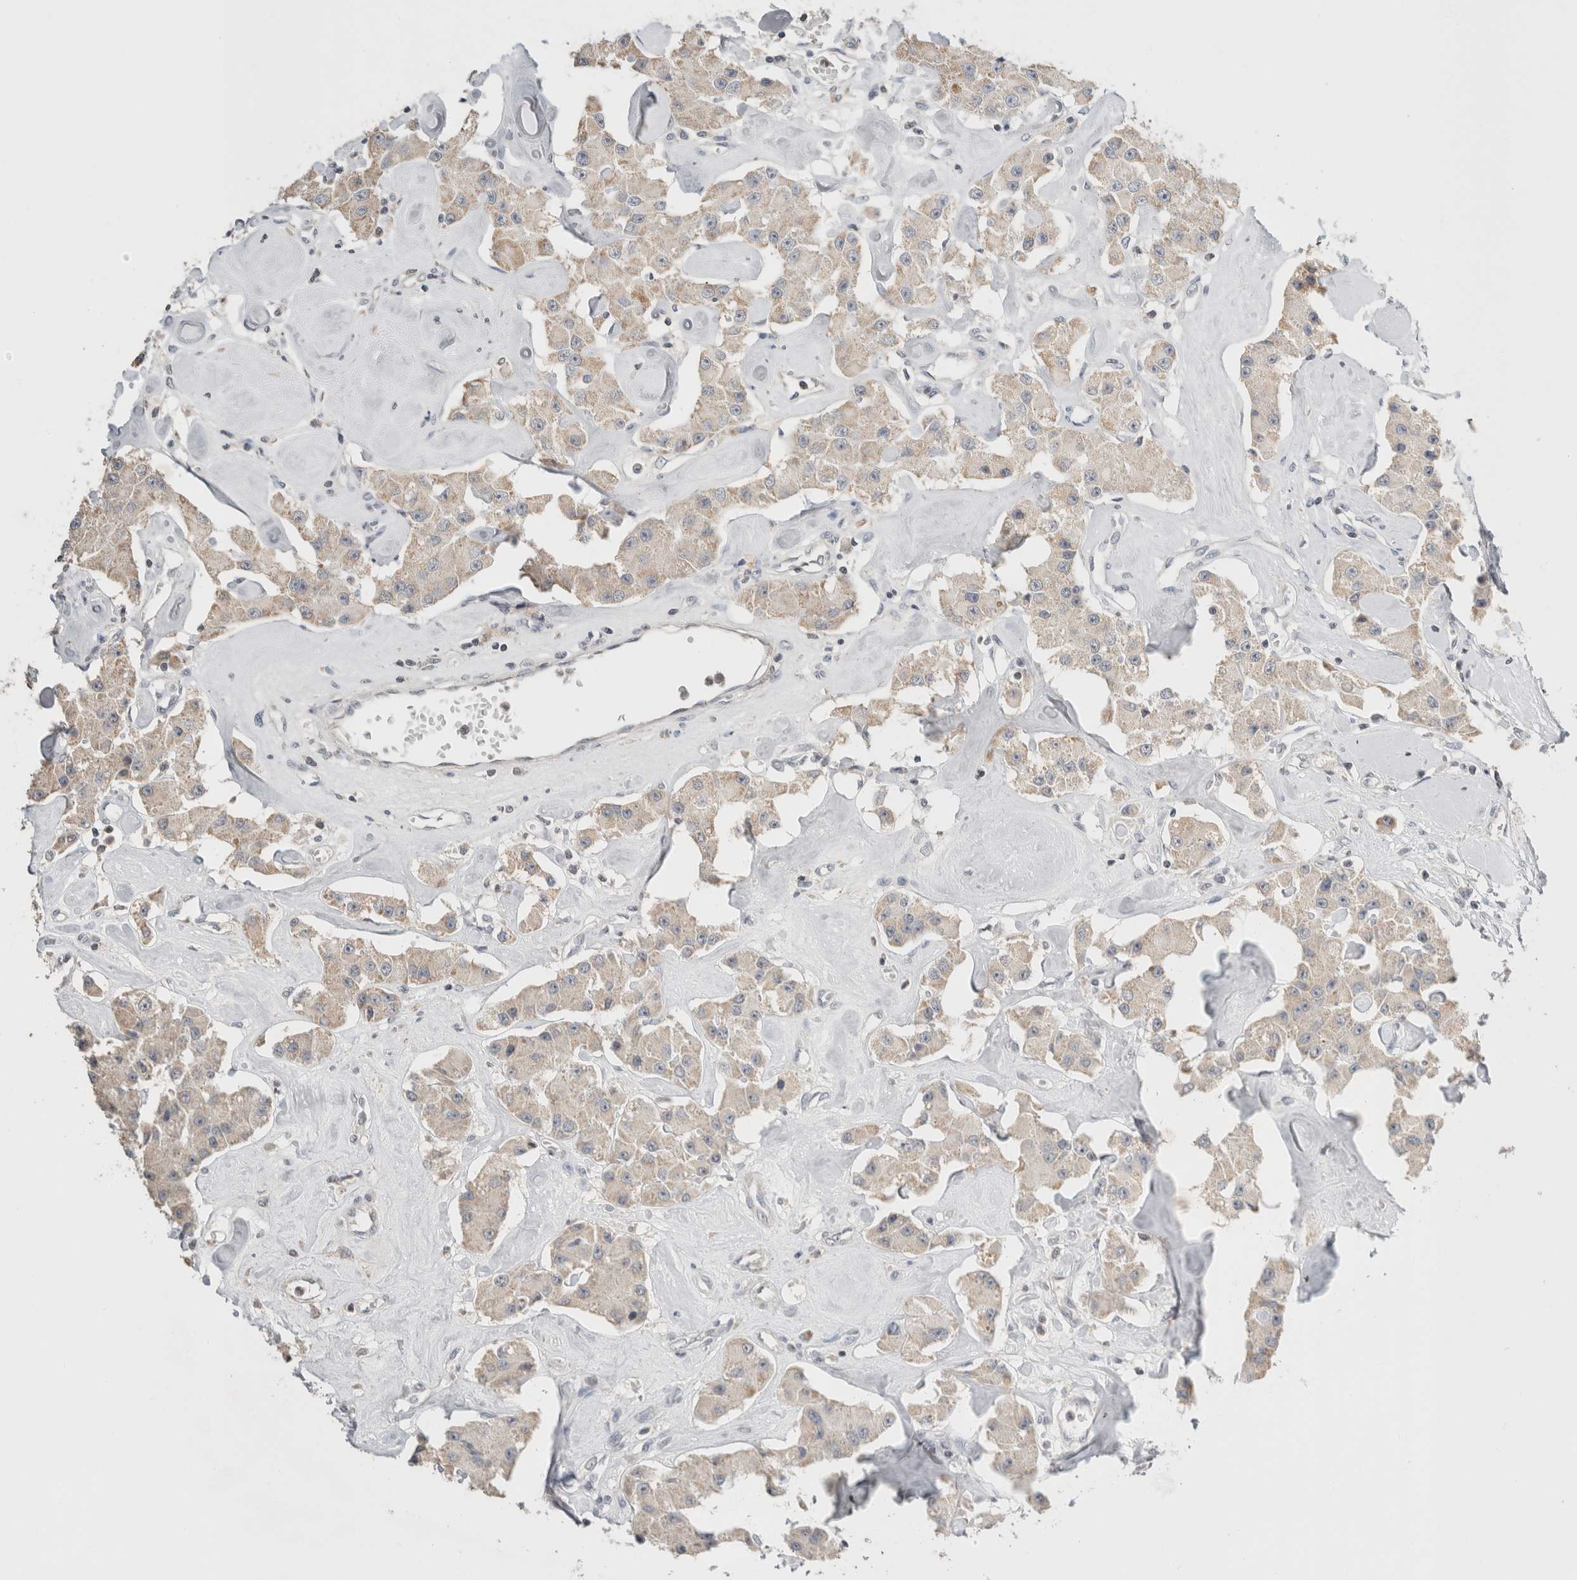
{"staining": {"intensity": "weak", "quantity": ">75%", "location": "cytoplasmic/membranous"}, "tissue": "carcinoid", "cell_type": "Tumor cells", "image_type": "cancer", "snomed": [{"axis": "morphology", "description": "Carcinoid, malignant, NOS"}, {"axis": "topography", "description": "Pancreas"}], "caption": "Brown immunohistochemical staining in malignant carcinoid reveals weak cytoplasmic/membranous expression in about >75% of tumor cells.", "gene": "CRAT", "patient": {"sex": "male", "age": 41}}